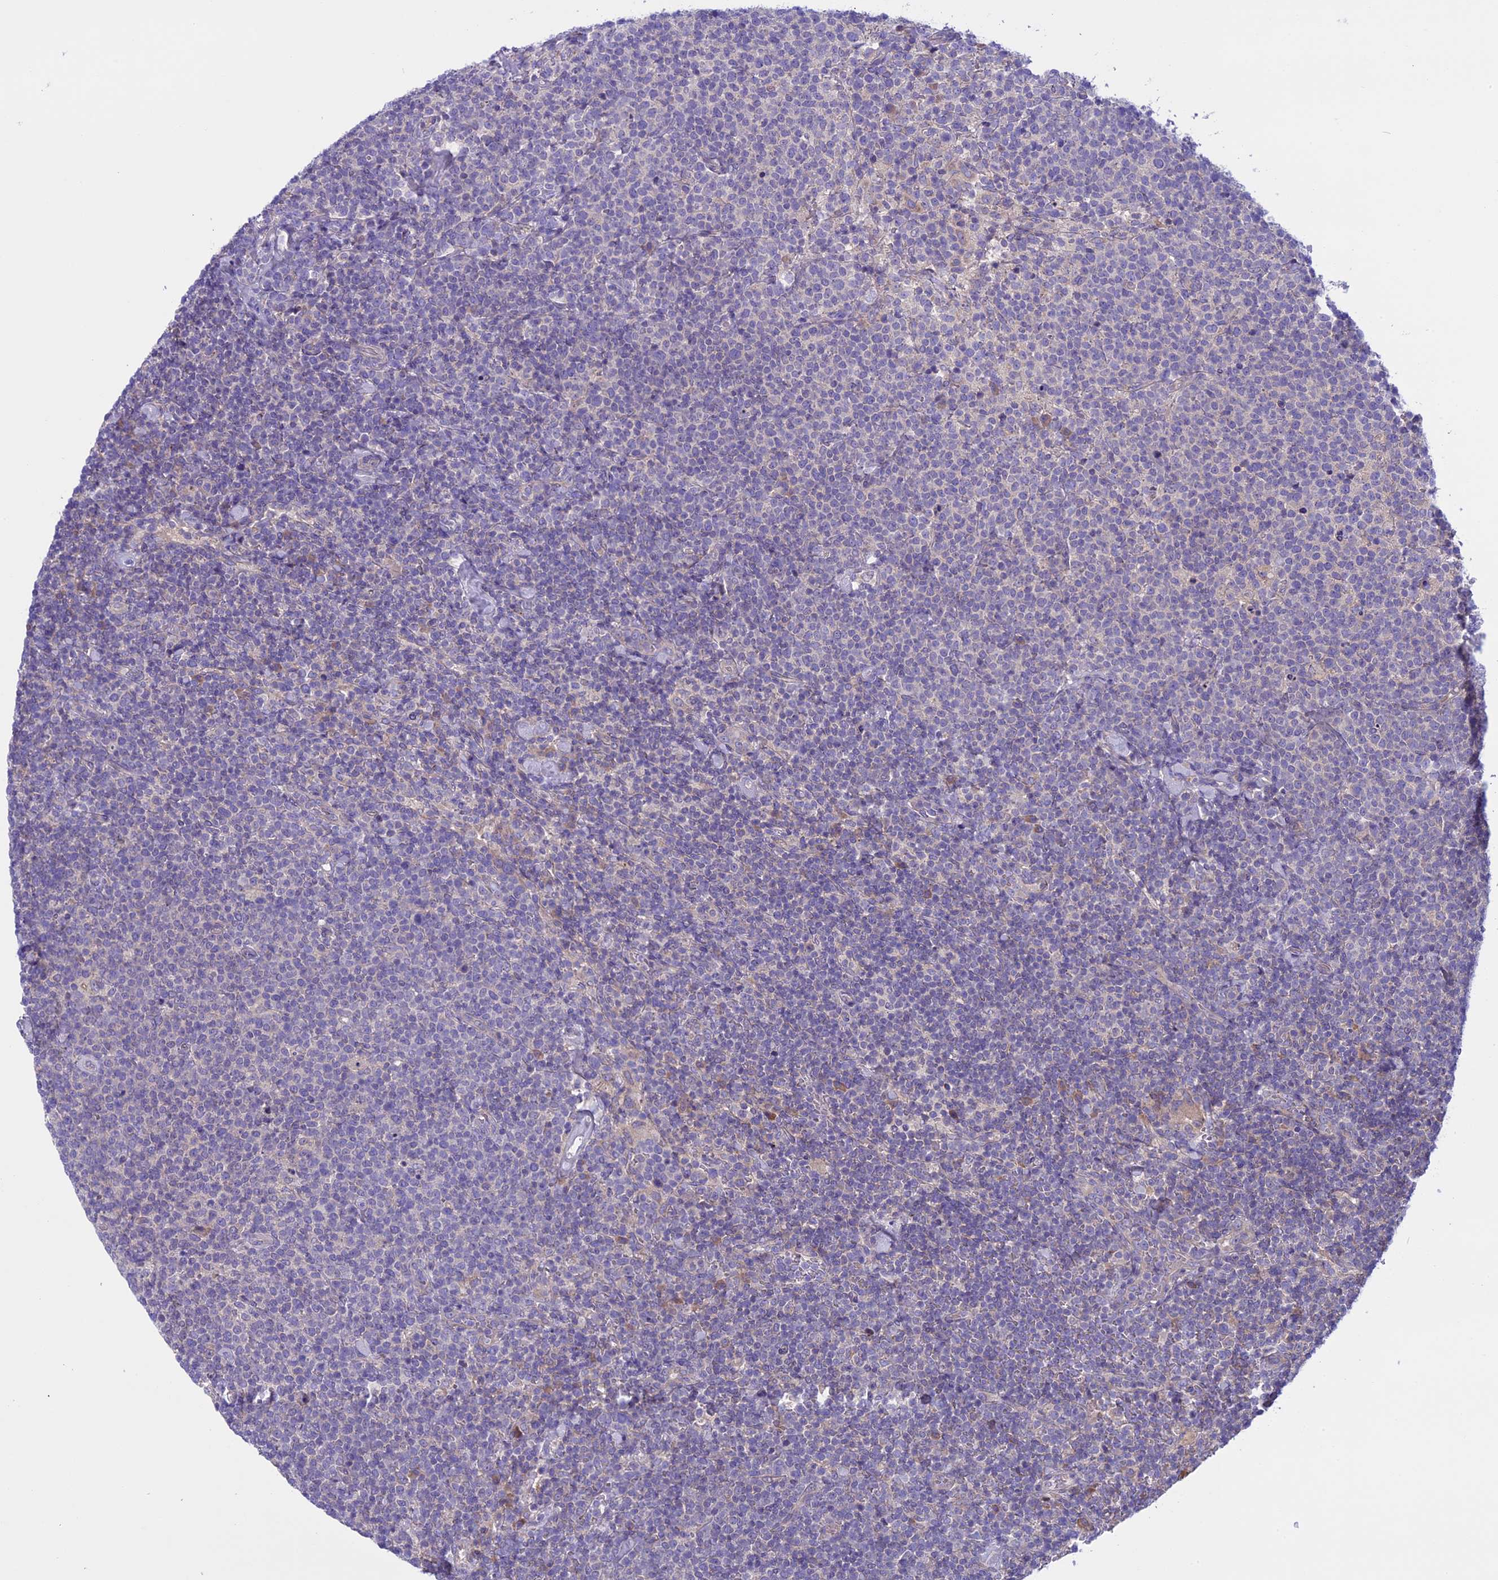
{"staining": {"intensity": "negative", "quantity": "none", "location": "none"}, "tissue": "lymphoma", "cell_type": "Tumor cells", "image_type": "cancer", "snomed": [{"axis": "morphology", "description": "Malignant lymphoma, non-Hodgkin's type, High grade"}, {"axis": "topography", "description": "Lymph node"}], "caption": "Photomicrograph shows no protein expression in tumor cells of malignant lymphoma, non-Hodgkin's type (high-grade) tissue. Brightfield microscopy of IHC stained with DAB (brown) and hematoxylin (blue), captured at high magnification.", "gene": "DCTN5", "patient": {"sex": "male", "age": 61}}